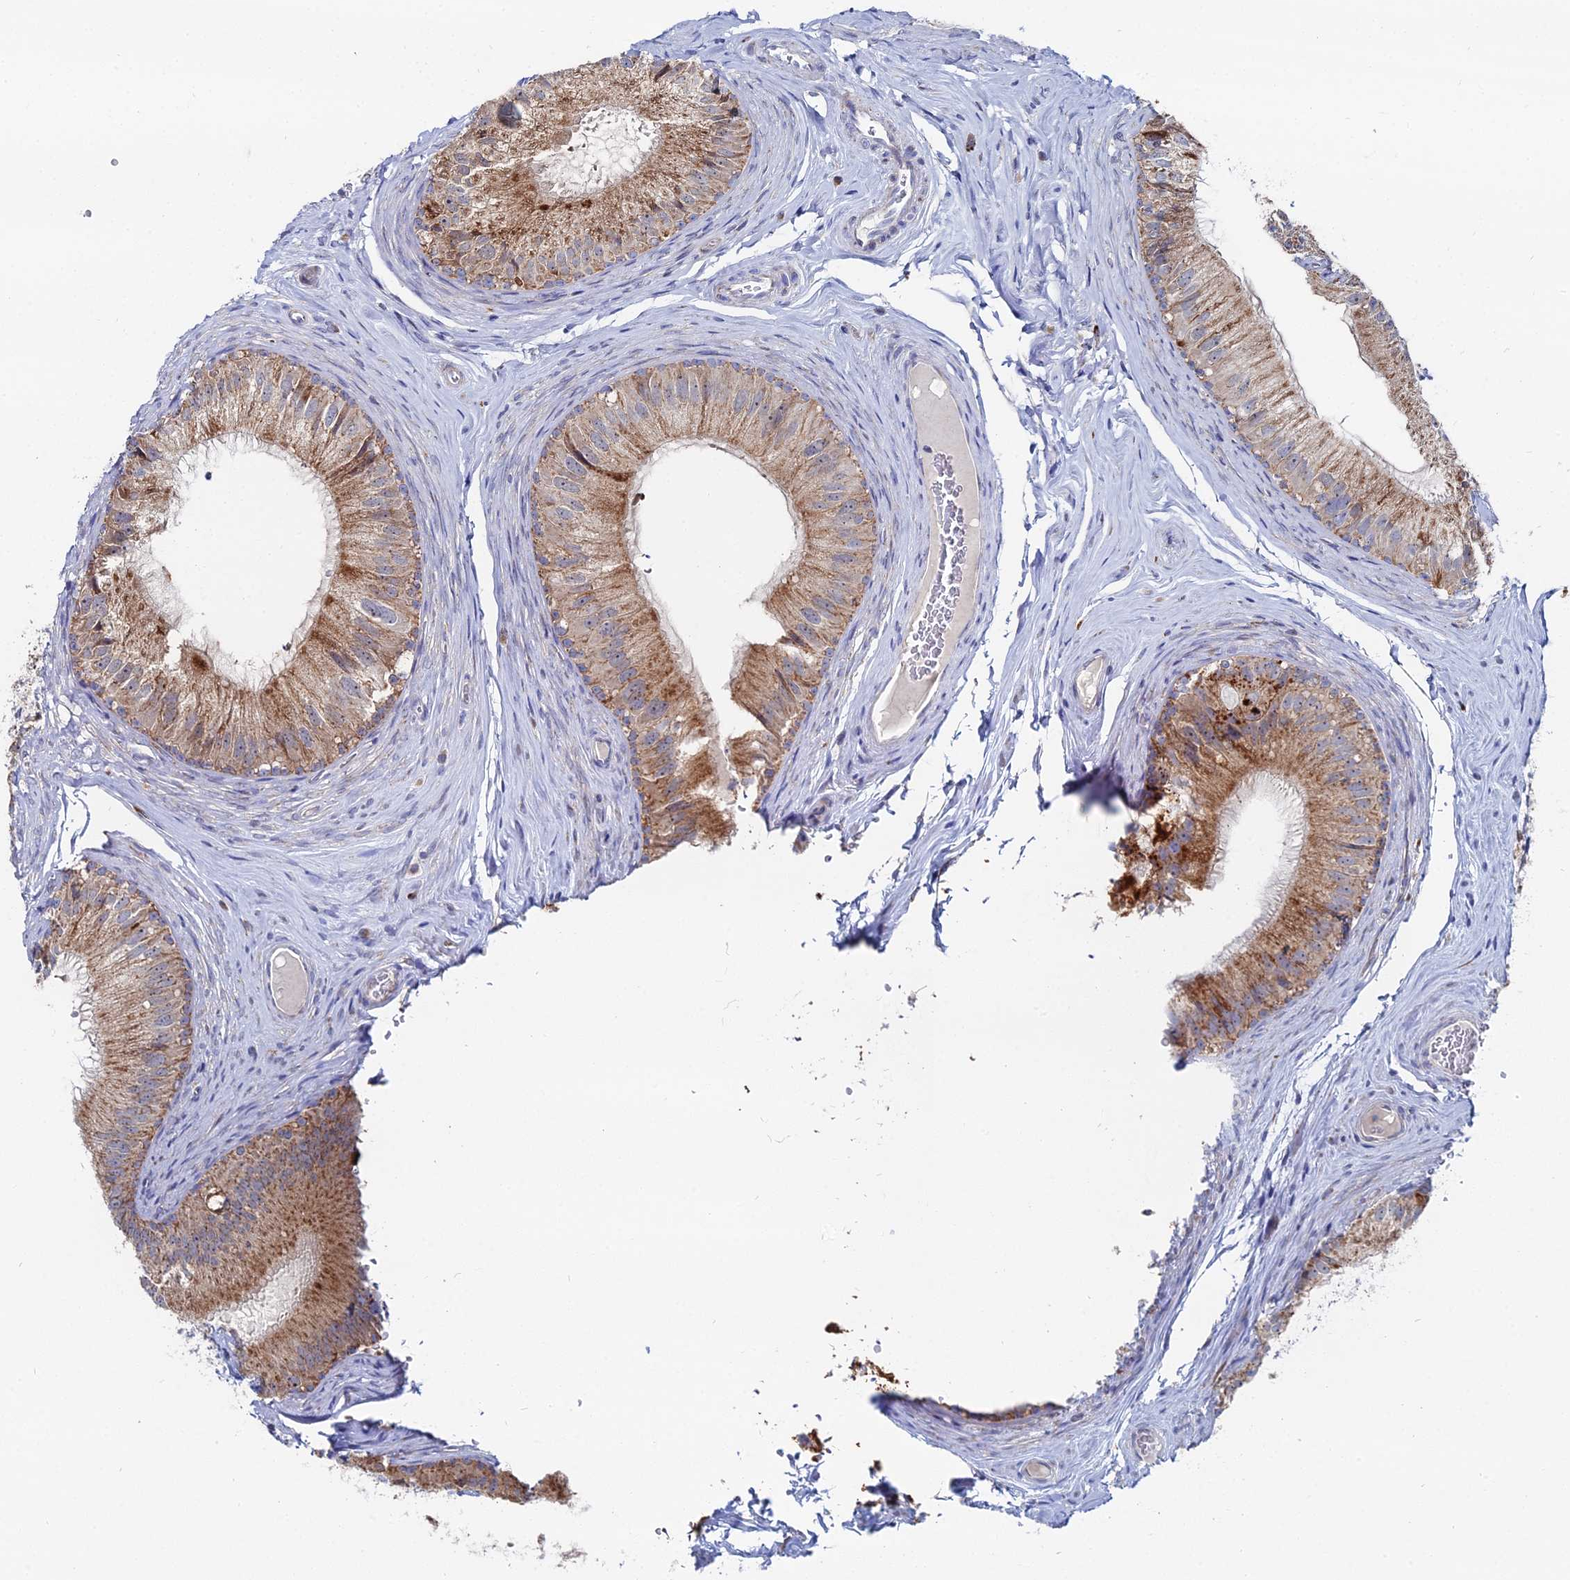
{"staining": {"intensity": "moderate", "quantity": ">75%", "location": "cytoplasmic/membranous"}, "tissue": "epididymis", "cell_type": "Glandular cells", "image_type": "normal", "snomed": [{"axis": "morphology", "description": "Normal tissue, NOS"}, {"axis": "topography", "description": "Epididymis"}], "caption": "Unremarkable epididymis reveals moderate cytoplasmic/membranous positivity in about >75% of glandular cells, visualized by immunohistochemistry. (brown staining indicates protein expression, while blue staining denotes nuclei).", "gene": "MPC1", "patient": {"sex": "male", "age": 46}}